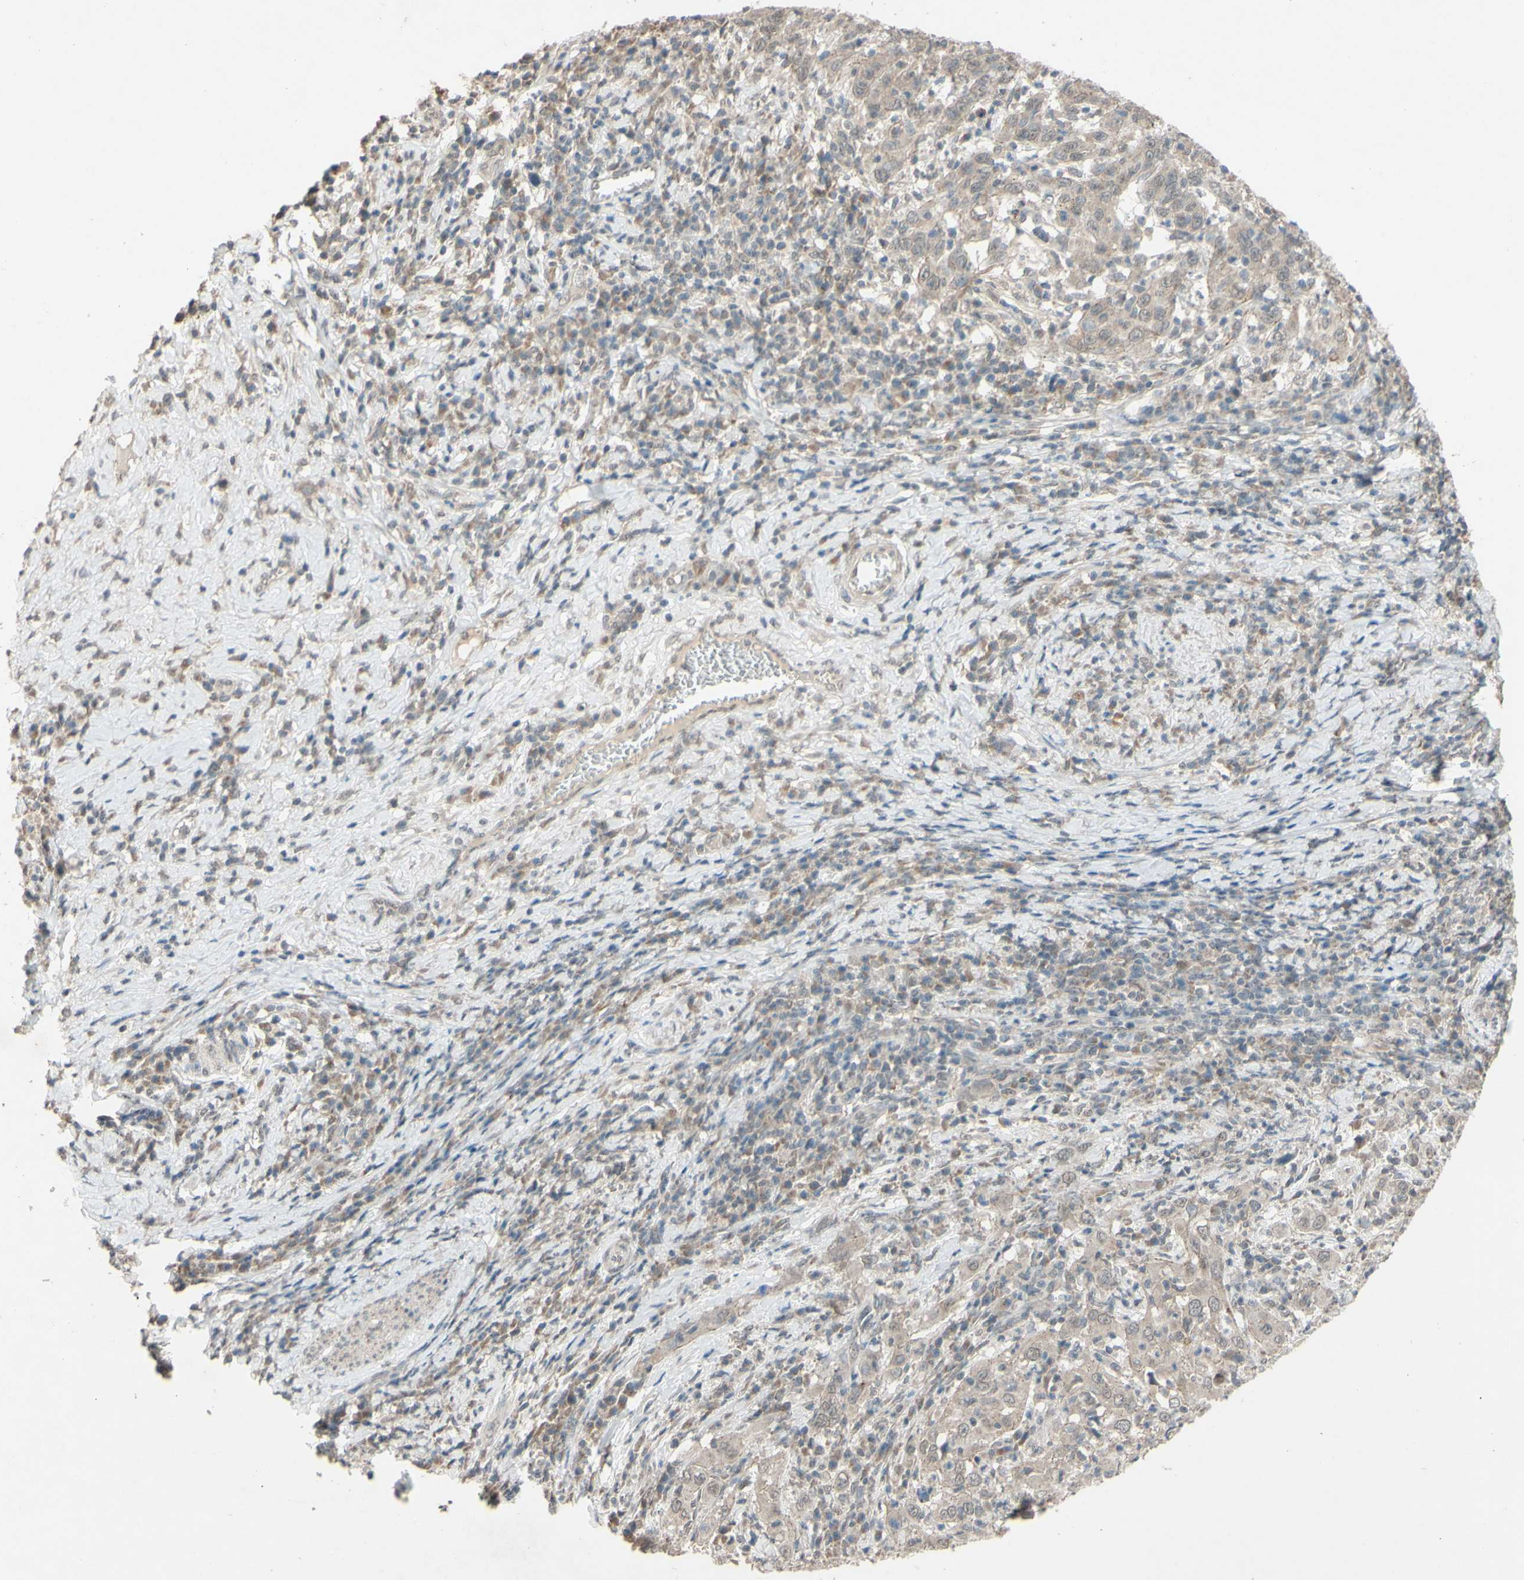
{"staining": {"intensity": "weak", "quantity": ">75%", "location": "cytoplasmic/membranous"}, "tissue": "cervical cancer", "cell_type": "Tumor cells", "image_type": "cancer", "snomed": [{"axis": "morphology", "description": "Squamous cell carcinoma, NOS"}, {"axis": "topography", "description": "Cervix"}], "caption": "Immunohistochemical staining of human cervical cancer (squamous cell carcinoma) displays weak cytoplasmic/membranous protein positivity in approximately >75% of tumor cells.", "gene": "CDCP1", "patient": {"sex": "female", "age": 46}}